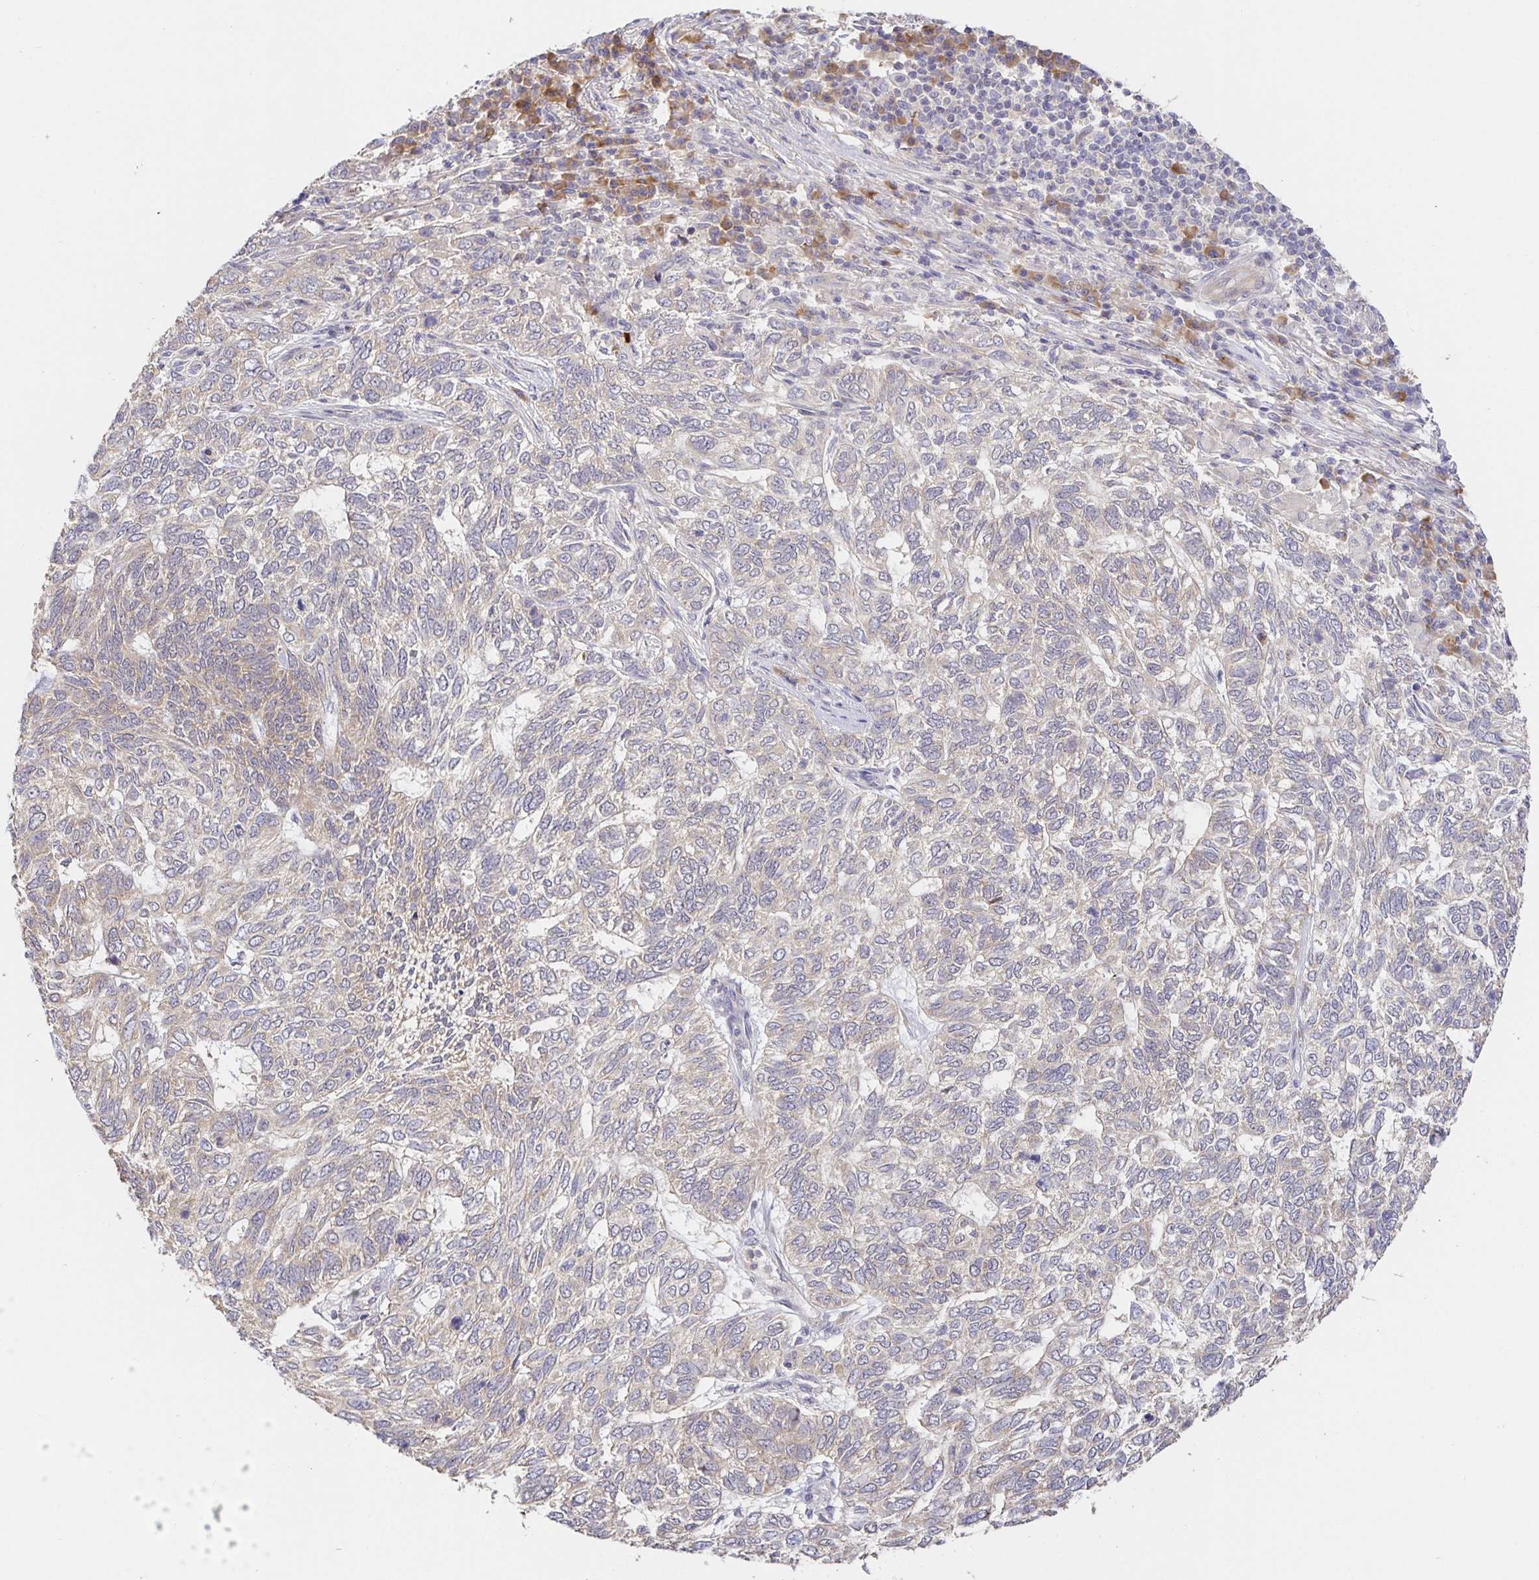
{"staining": {"intensity": "weak", "quantity": "<25%", "location": "cytoplasmic/membranous"}, "tissue": "skin cancer", "cell_type": "Tumor cells", "image_type": "cancer", "snomed": [{"axis": "morphology", "description": "Basal cell carcinoma"}, {"axis": "topography", "description": "Skin"}], "caption": "Skin cancer was stained to show a protein in brown. There is no significant positivity in tumor cells.", "gene": "ZDHHC11", "patient": {"sex": "female", "age": 65}}